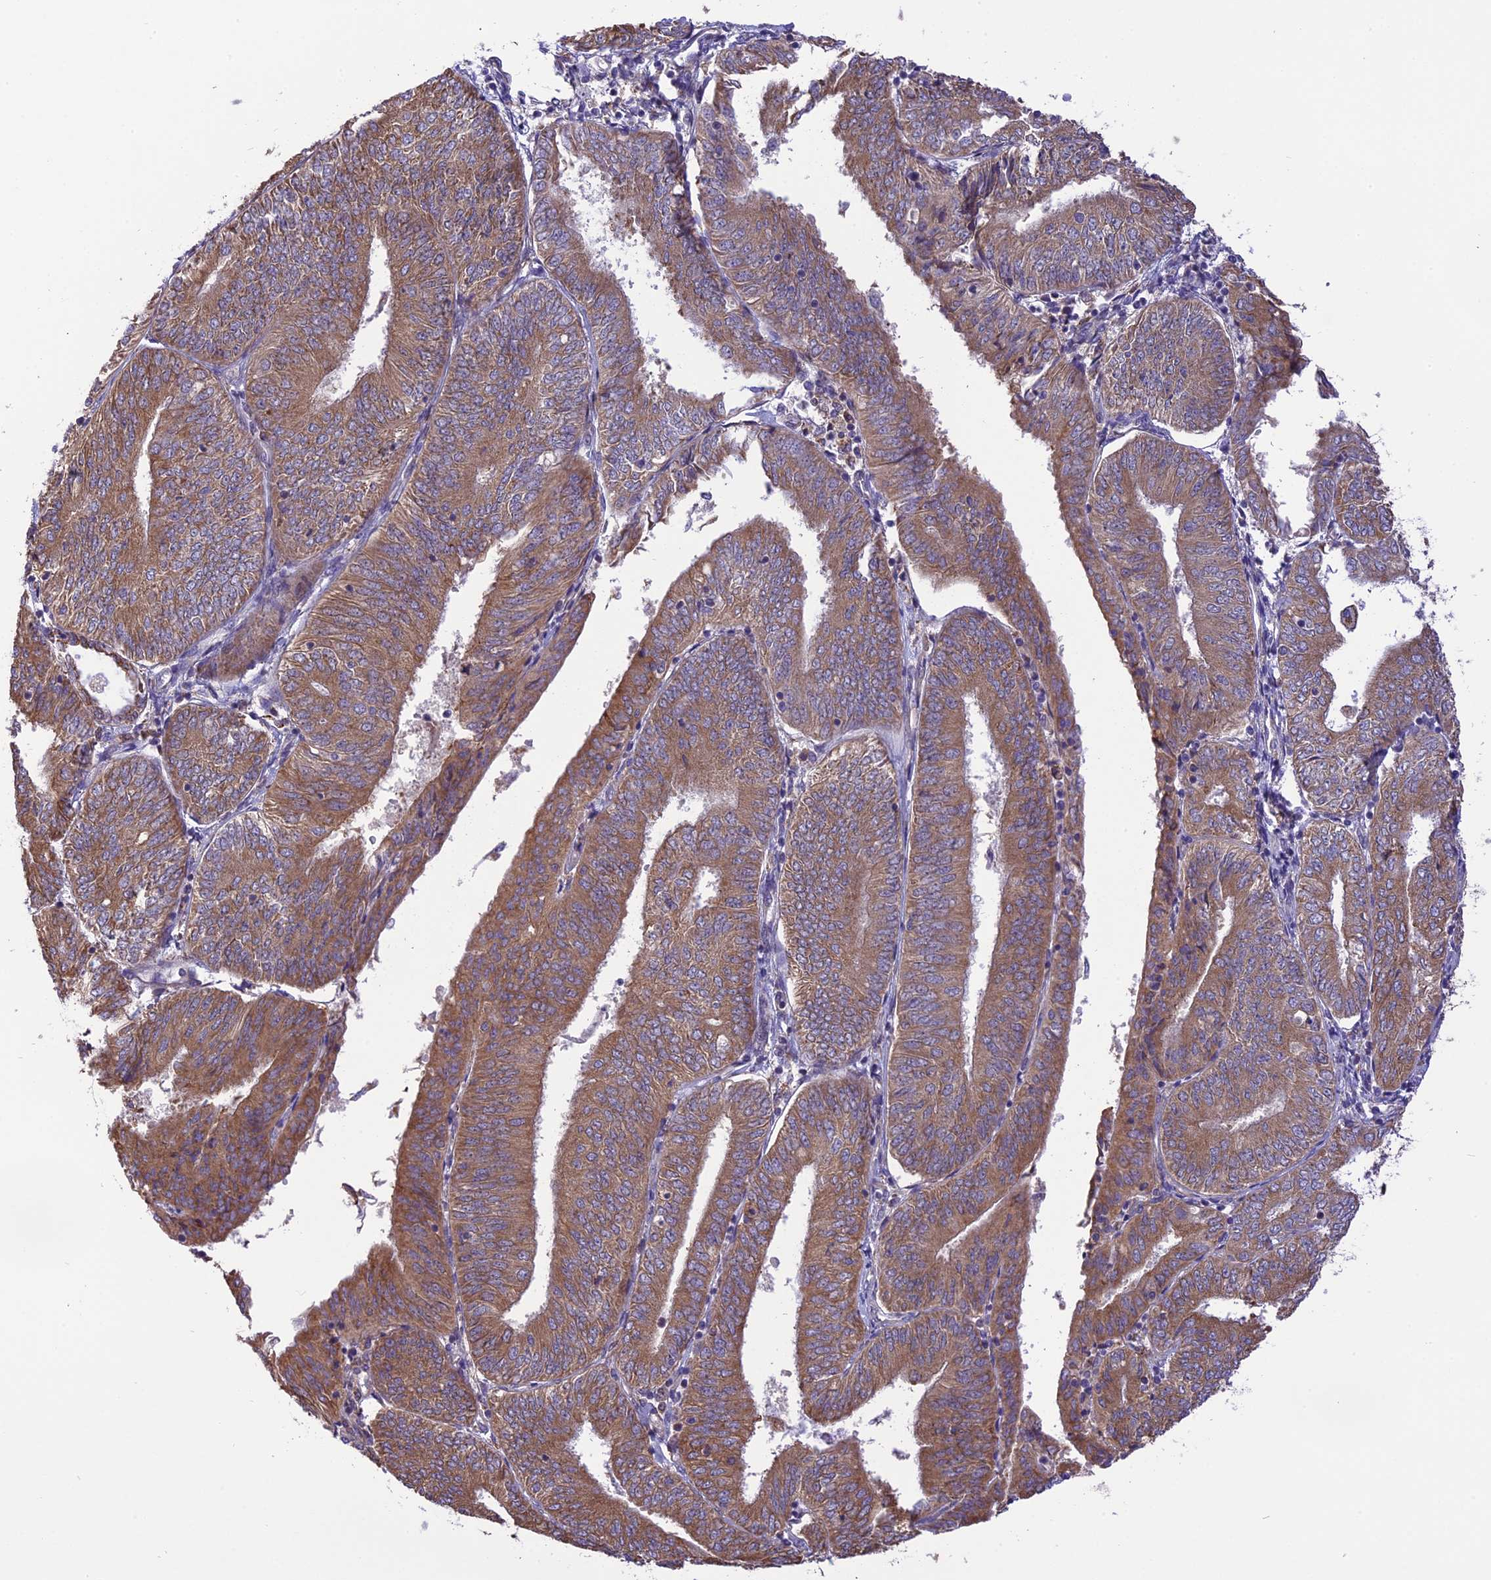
{"staining": {"intensity": "moderate", "quantity": ">75%", "location": "cytoplasmic/membranous"}, "tissue": "endometrial cancer", "cell_type": "Tumor cells", "image_type": "cancer", "snomed": [{"axis": "morphology", "description": "Adenocarcinoma, NOS"}, {"axis": "topography", "description": "Endometrium"}], "caption": "Protein analysis of endometrial cancer (adenocarcinoma) tissue shows moderate cytoplasmic/membranous positivity in approximately >75% of tumor cells.", "gene": "ARMCX6", "patient": {"sex": "female", "age": 58}}